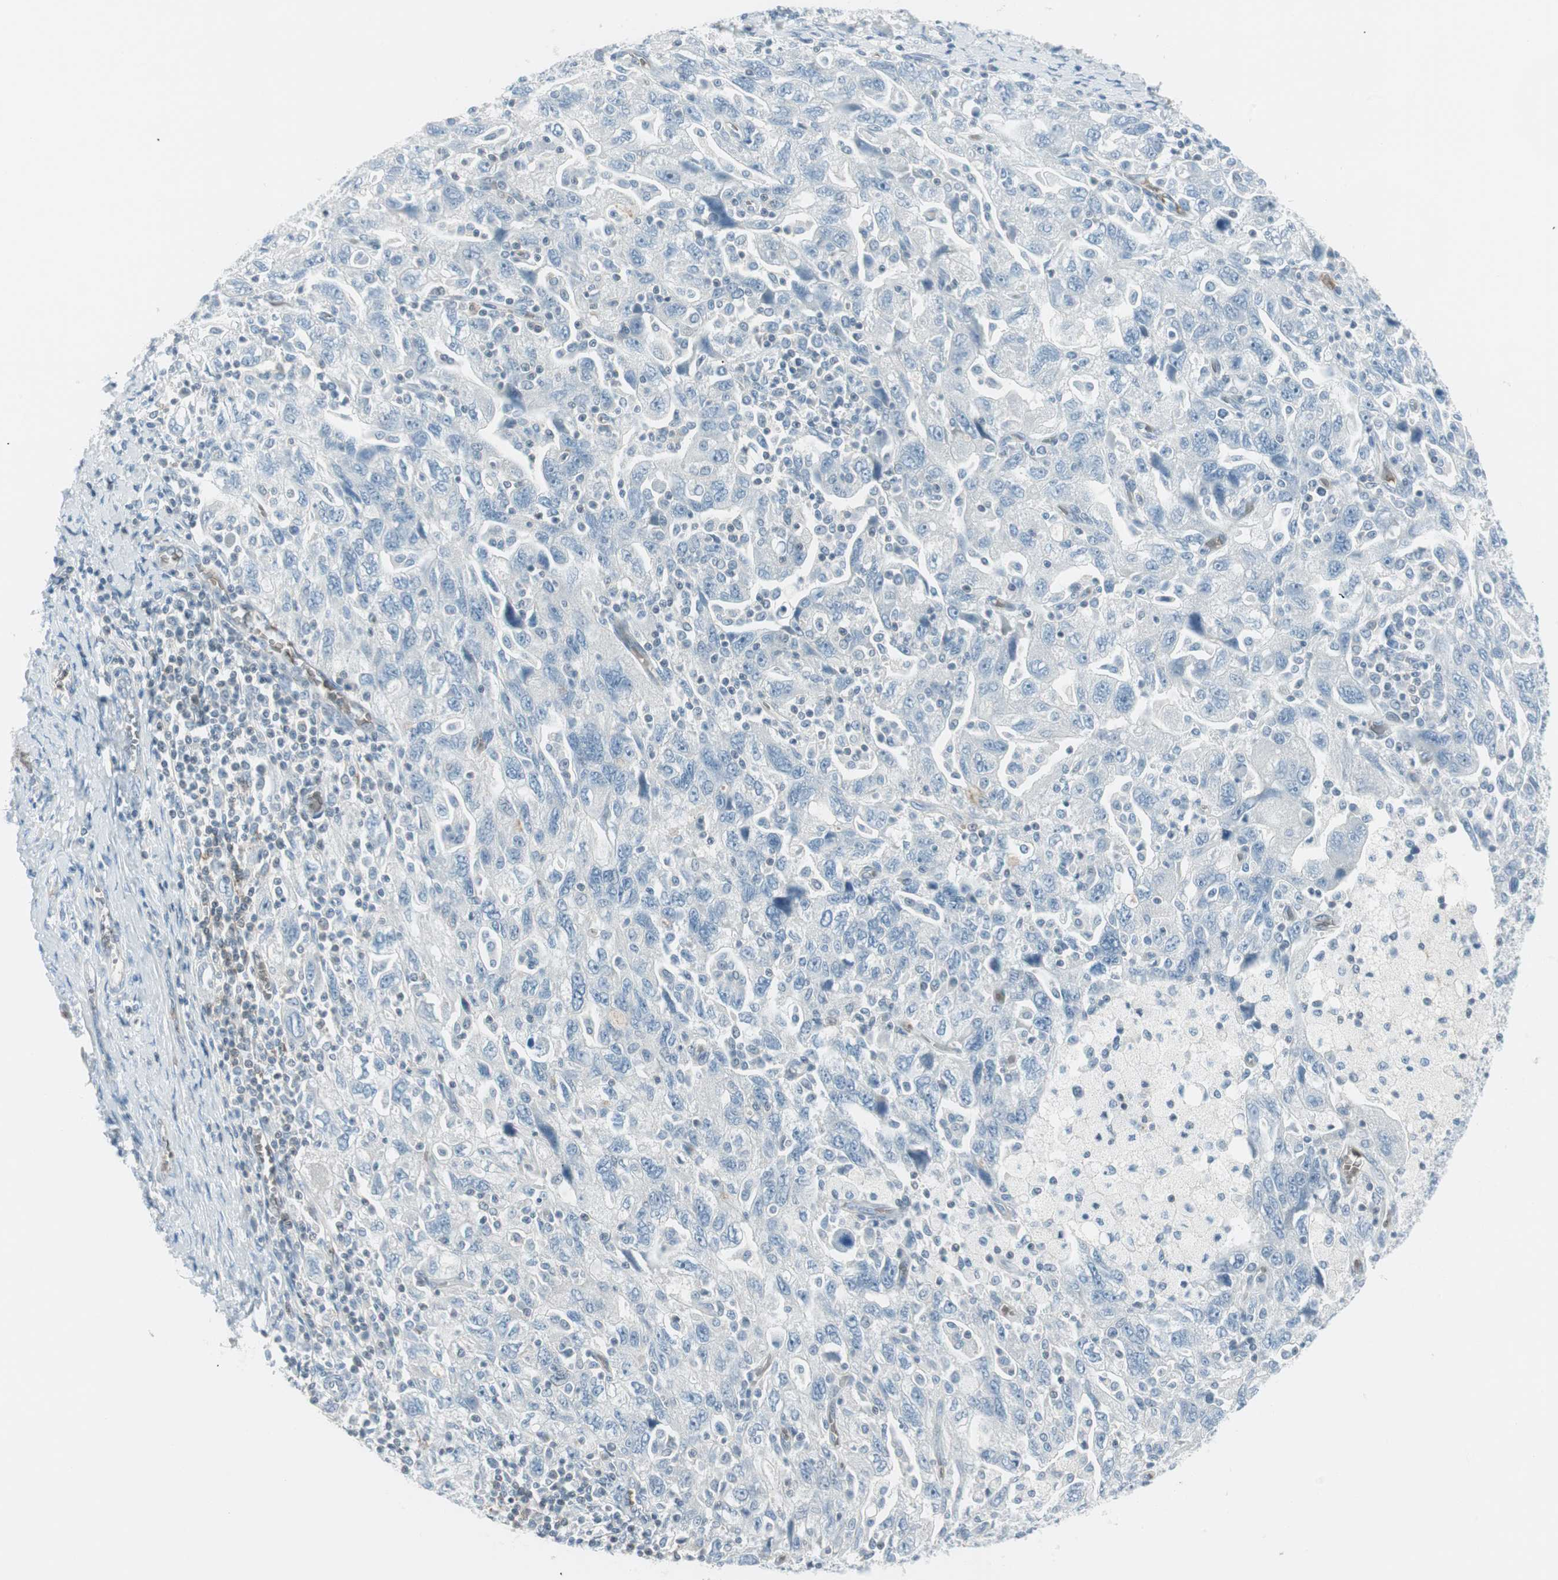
{"staining": {"intensity": "negative", "quantity": "none", "location": "none"}, "tissue": "ovarian cancer", "cell_type": "Tumor cells", "image_type": "cancer", "snomed": [{"axis": "morphology", "description": "Carcinoma, NOS"}, {"axis": "morphology", "description": "Cystadenocarcinoma, serous, NOS"}, {"axis": "topography", "description": "Ovary"}], "caption": "Tumor cells are negative for protein expression in human ovarian cancer.", "gene": "MAP4K1", "patient": {"sex": "female", "age": 69}}